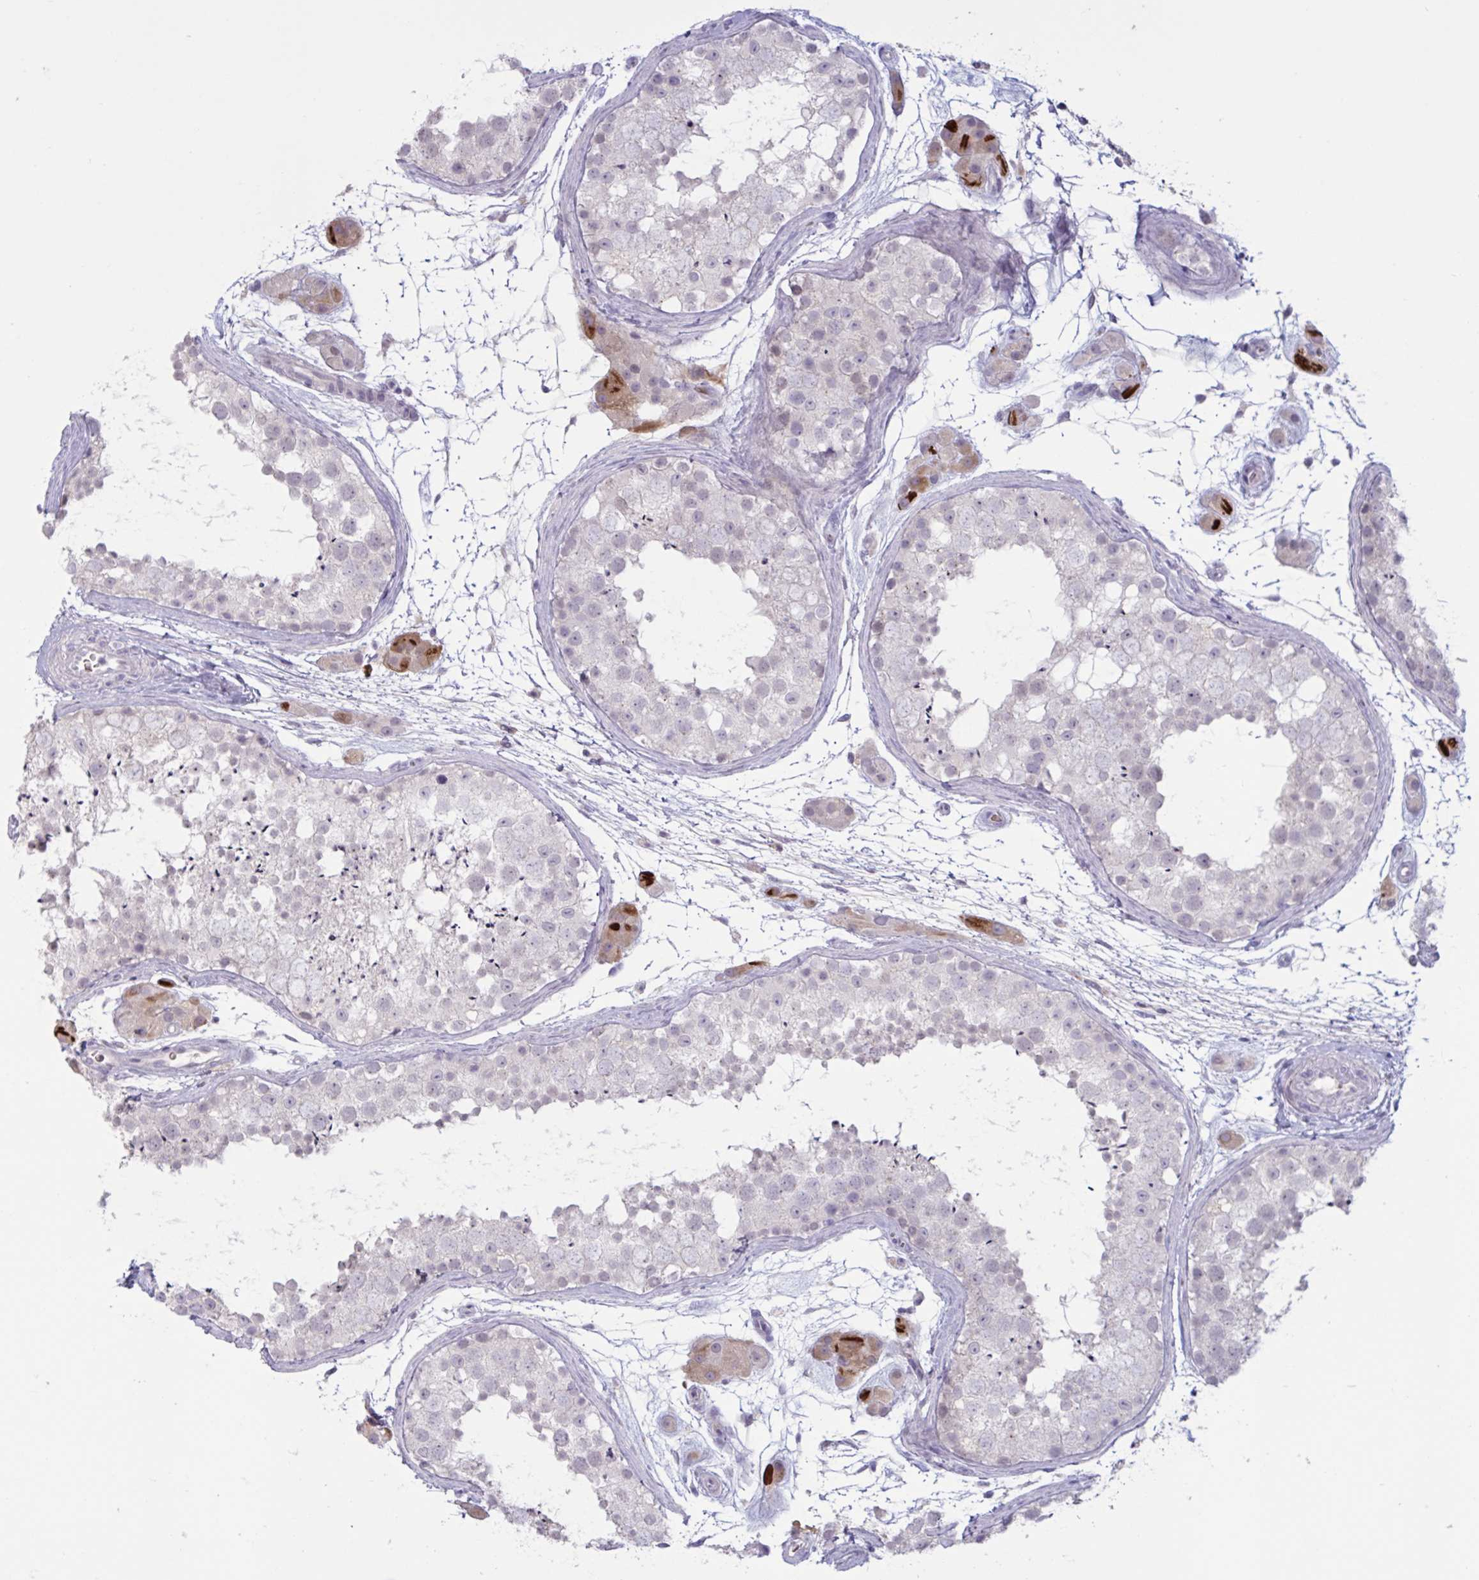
{"staining": {"intensity": "negative", "quantity": "none", "location": "none"}, "tissue": "testis", "cell_type": "Cells in seminiferous ducts", "image_type": "normal", "snomed": [{"axis": "morphology", "description": "Normal tissue, NOS"}, {"axis": "topography", "description": "Testis"}], "caption": "Photomicrograph shows no protein staining in cells in seminiferous ducts of benign testis. (DAB (3,3'-diaminobenzidine) immunohistochemistry visualized using brightfield microscopy, high magnification).", "gene": "ENSG00000281613", "patient": {"sex": "male", "age": 41}}